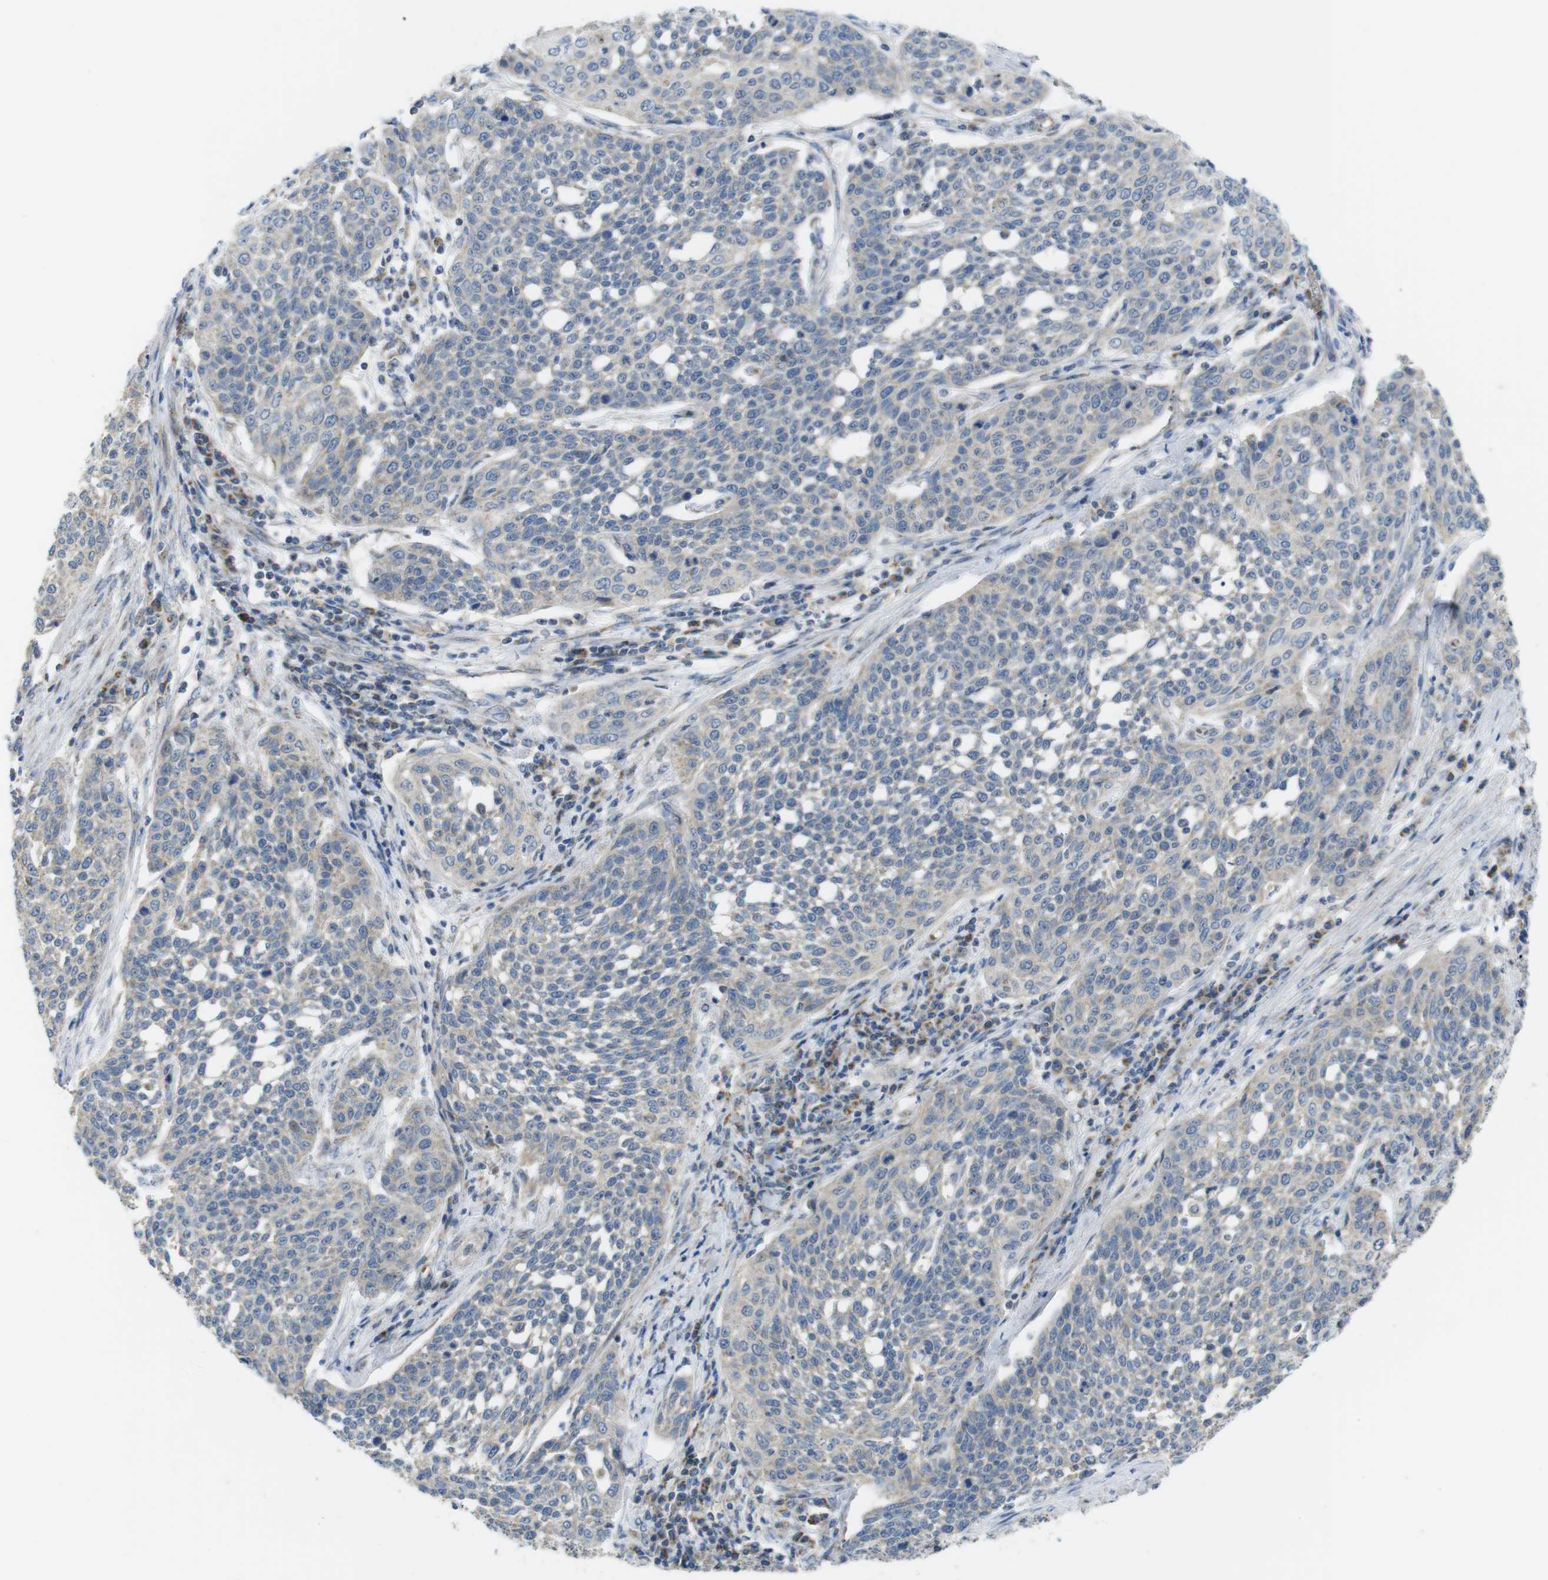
{"staining": {"intensity": "weak", "quantity": ">75%", "location": "cytoplasmic/membranous"}, "tissue": "cervical cancer", "cell_type": "Tumor cells", "image_type": "cancer", "snomed": [{"axis": "morphology", "description": "Squamous cell carcinoma, NOS"}, {"axis": "topography", "description": "Cervix"}], "caption": "Immunohistochemistry (IHC) of human squamous cell carcinoma (cervical) shows low levels of weak cytoplasmic/membranous expression in about >75% of tumor cells. Nuclei are stained in blue.", "gene": "MARCHF1", "patient": {"sex": "female", "age": 34}}